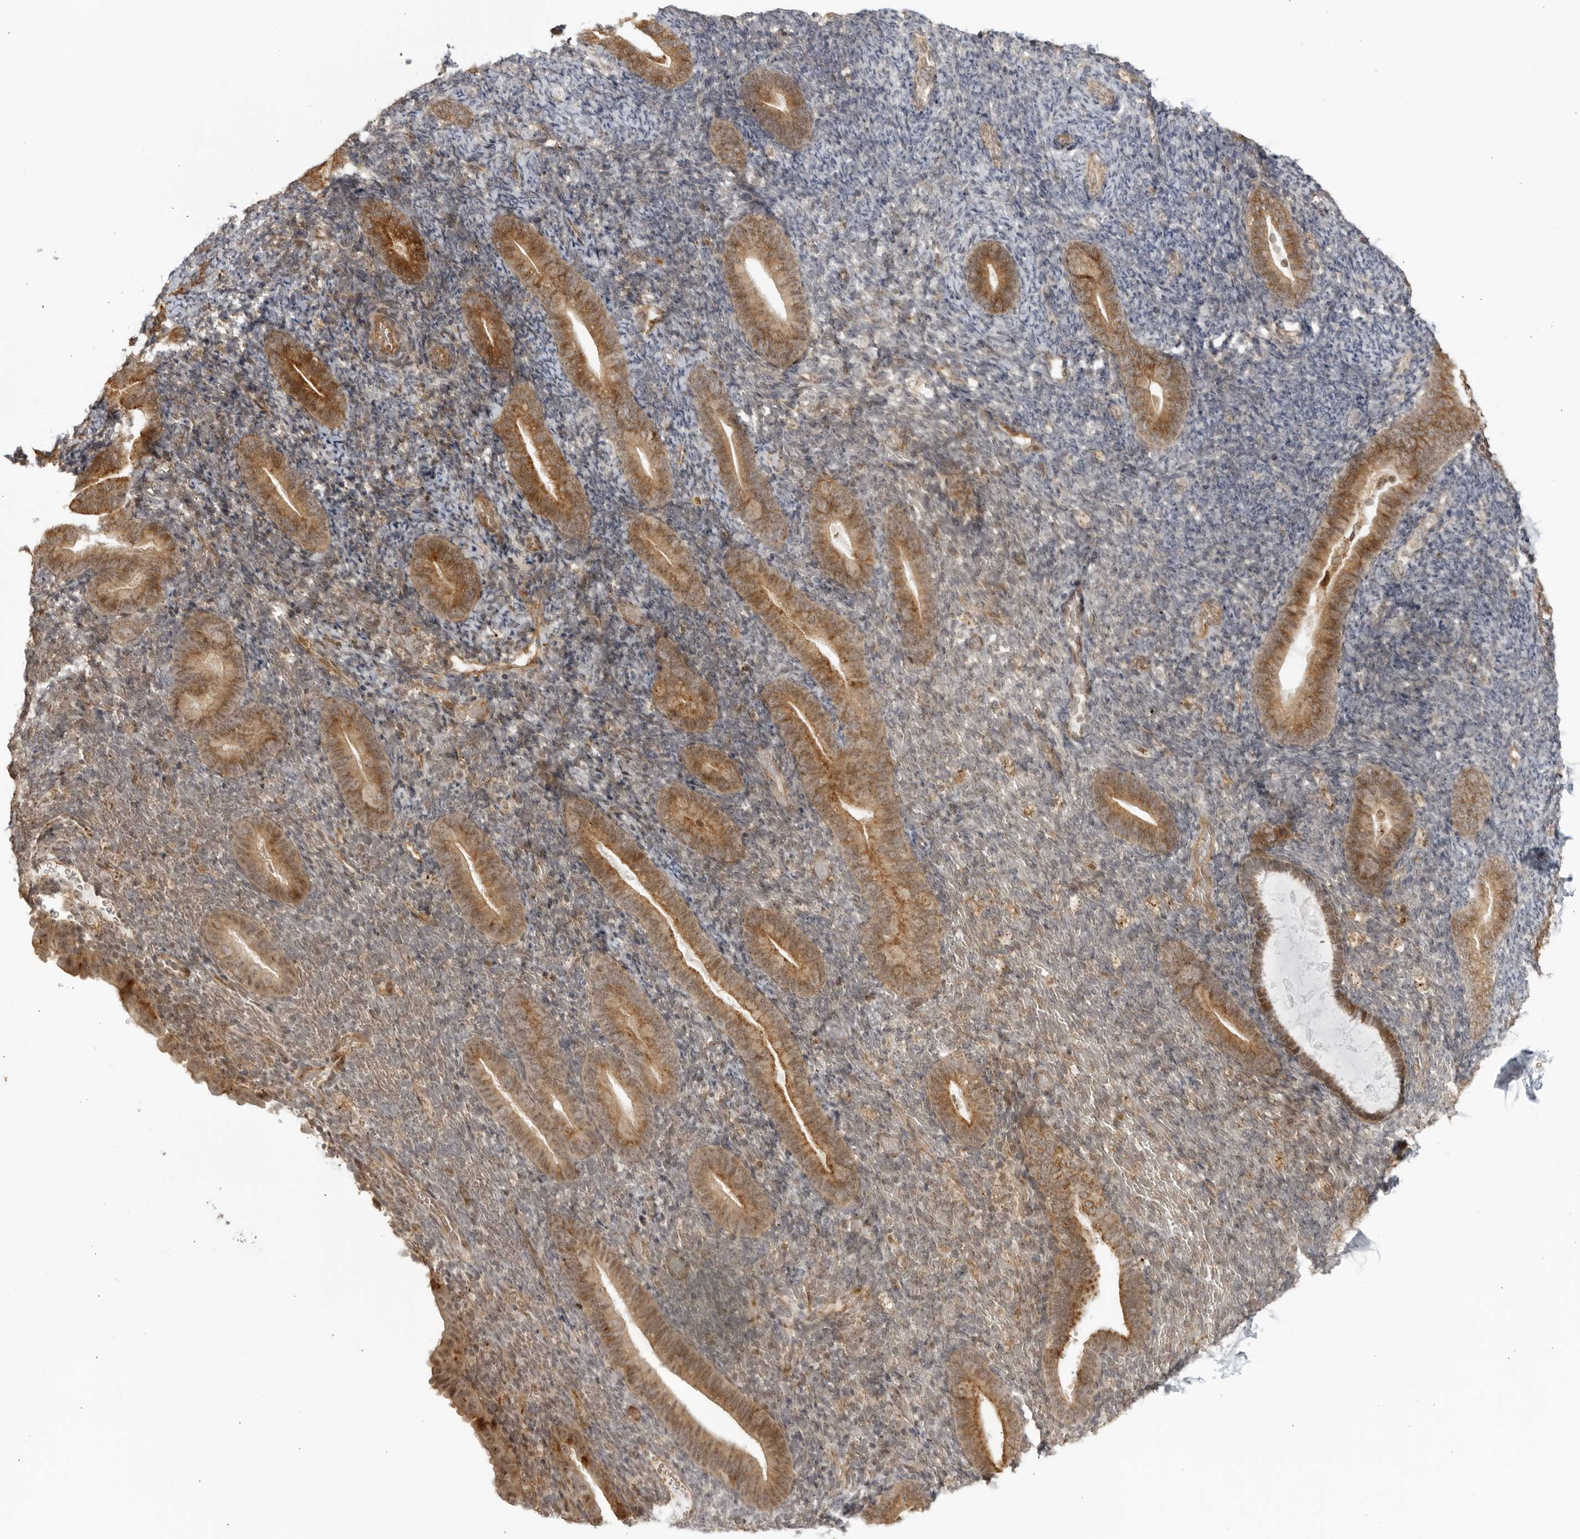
{"staining": {"intensity": "weak", "quantity": "25%-75%", "location": "cytoplasmic/membranous,nuclear"}, "tissue": "endometrium", "cell_type": "Cells in endometrial stroma", "image_type": "normal", "snomed": [{"axis": "morphology", "description": "Normal tissue, NOS"}, {"axis": "topography", "description": "Endometrium"}], "caption": "This image reveals immunohistochemistry staining of unremarkable human endometrium, with low weak cytoplasmic/membranous,nuclear staining in about 25%-75% of cells in endometrial stroma.", "gene": "TCF21", "patient": {"sex": "female", "age": 51}}